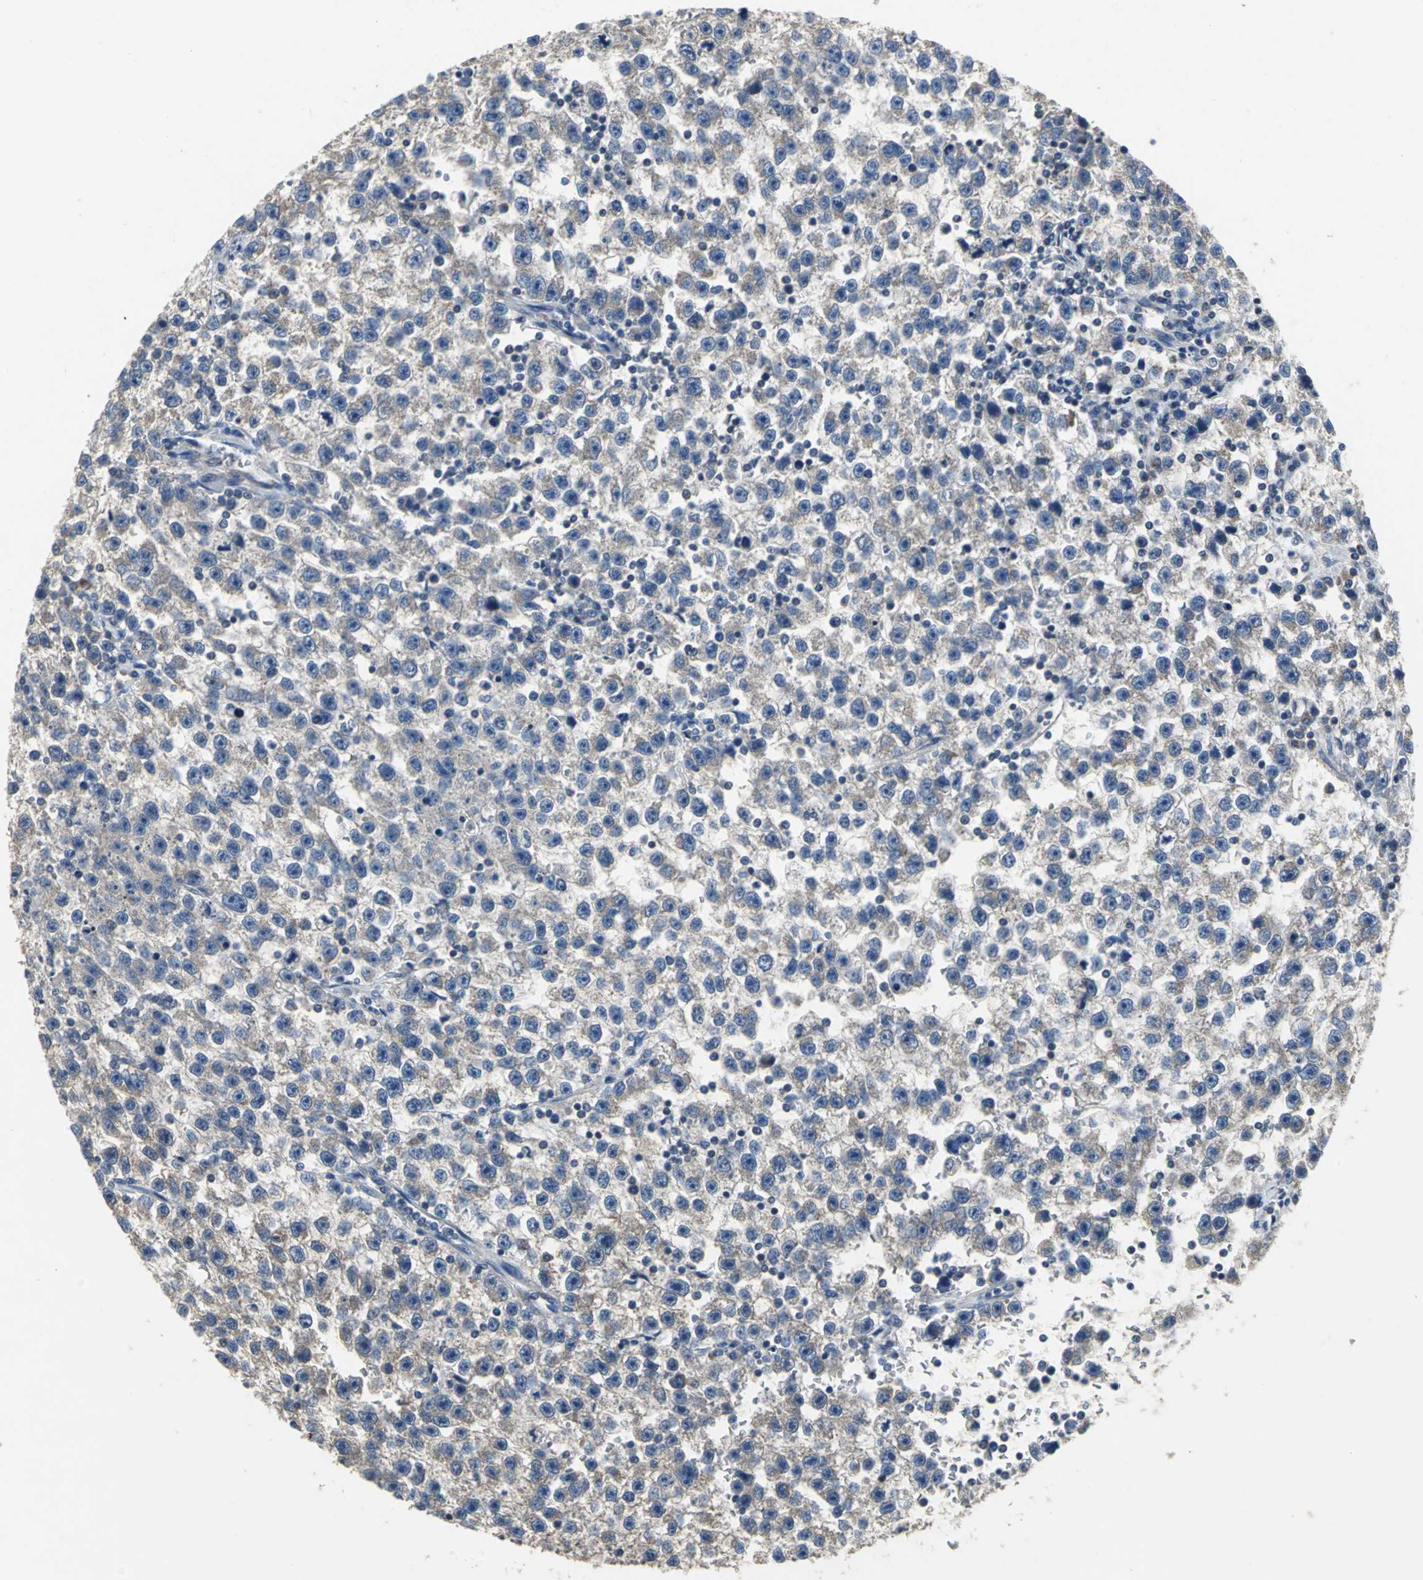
{"staining": {"intensity": "weak", "quantity": ">75%", "location": "cytoplasmic/membranous"}, "tissue": "testis cancer", "cell_type": "Tumor cells", "image_type": "cancer", "snomed": [{"axis": "morphology", "description": "Seminoma, NOS"}, {"axis": "topography", "description": "Testis"}], "caption": "Testis seminoma was stained to show a protein in brown. There is low levels of weak cytoplasmic/membranous staining in about >75% of tumor cells. The staining was performed using DAB to visualize the protein expression in brown, while the nuclei were stained in blue with hematoxylin (Magnification: 20x).", "gene": "JADE3", "patient": {"sex": "male", "age": 33}}